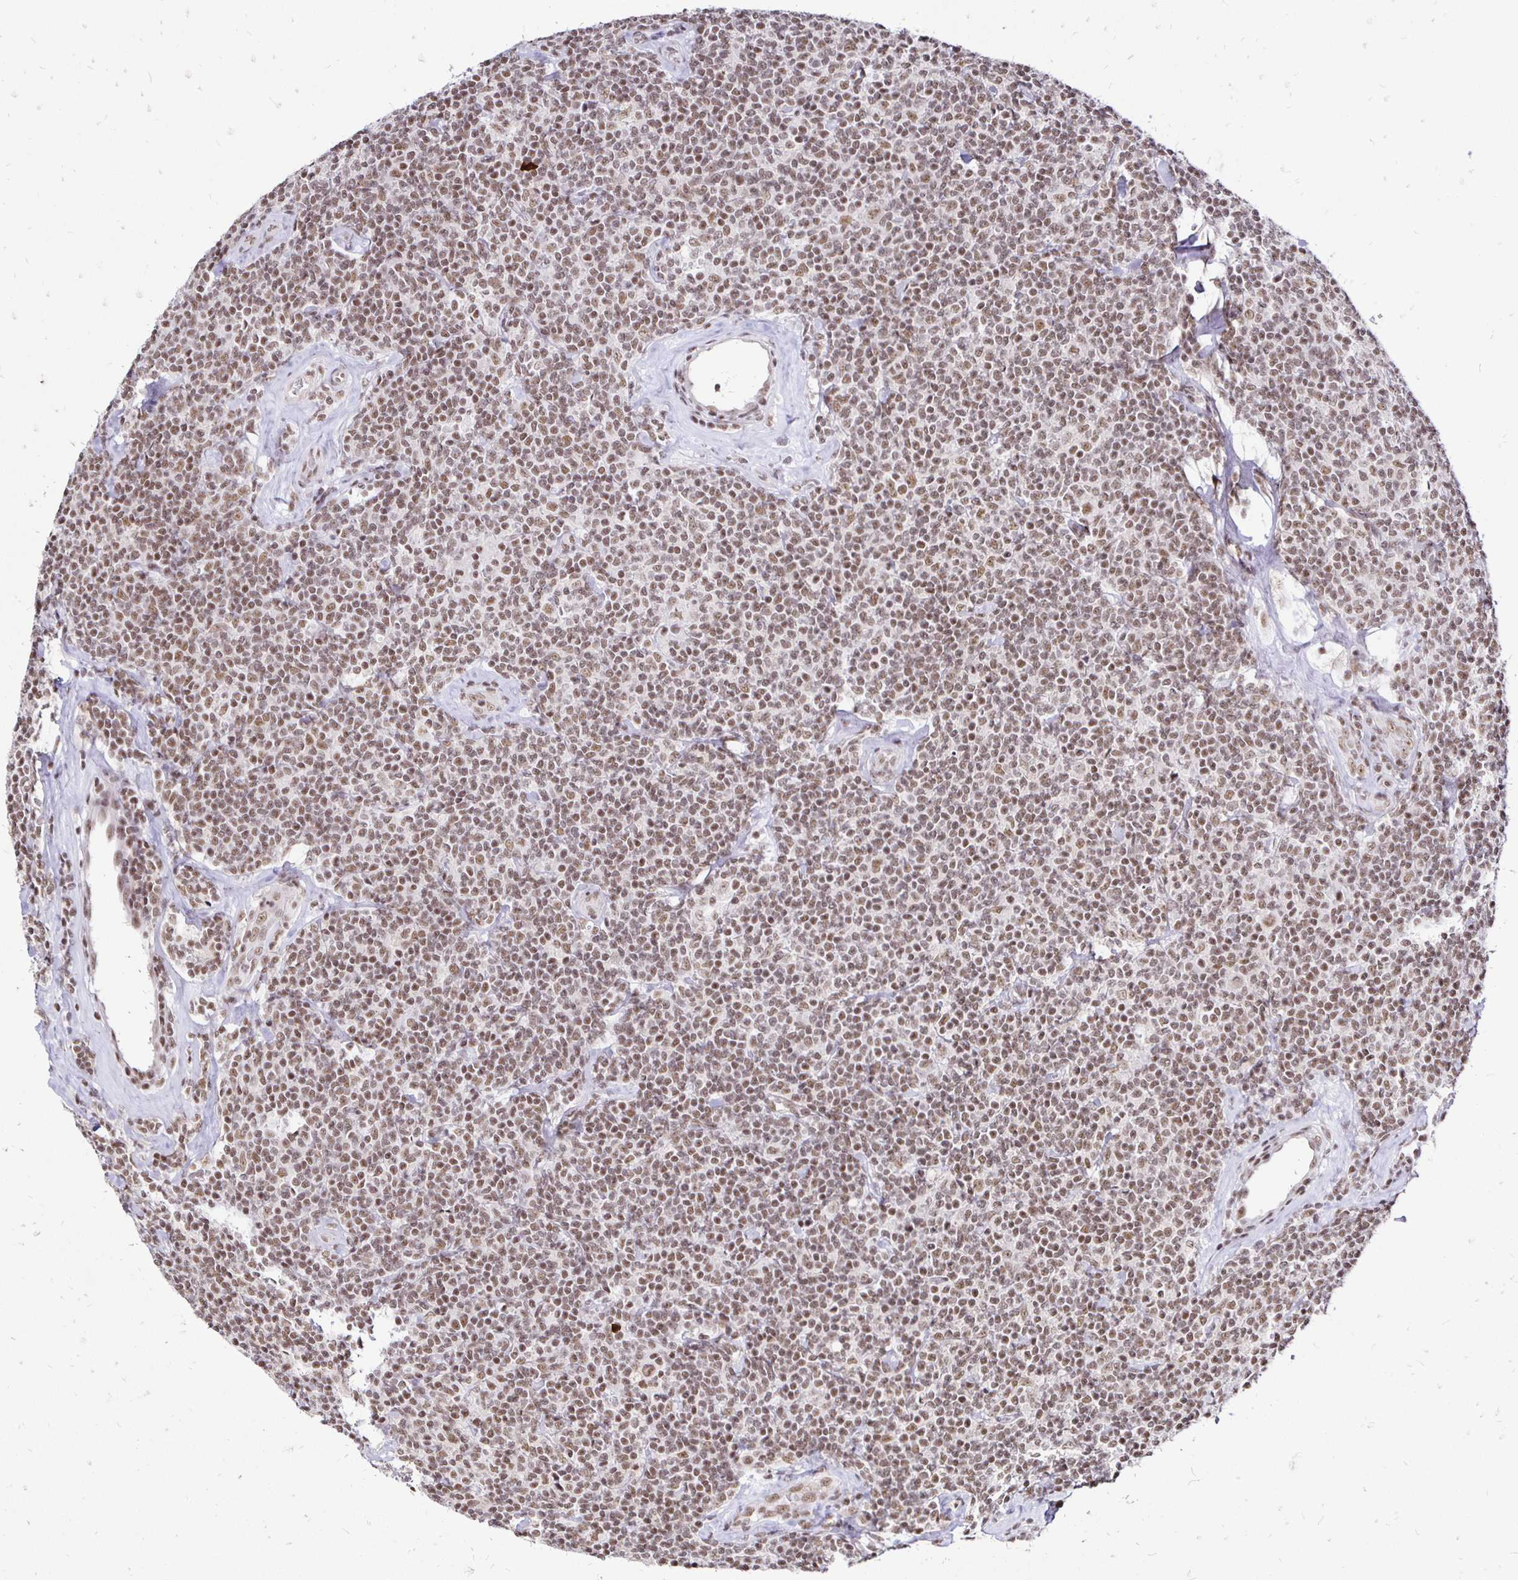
{"staining": {"intensity": "moderate", "quantity": ">75%", "location": "nuclear"}, "tissue": "lymphoma", "cell_type": "Tumor cells", "image_type": "cancer", "snomed": [{"axis": "morphology", "description": "Malignant lymphoma, non-Hodgkin's type, Low grade"}, {"axis": "topography", "description": "Lymph node"}], "caption": "Immunohistochemistry (IHC) of lymphoma exhibits medium levels of moderate nuclear positivity in approximately >75% of tumor cells.", "gene": "SIN3A", "patient": {"sex": "female", "age": 56}}